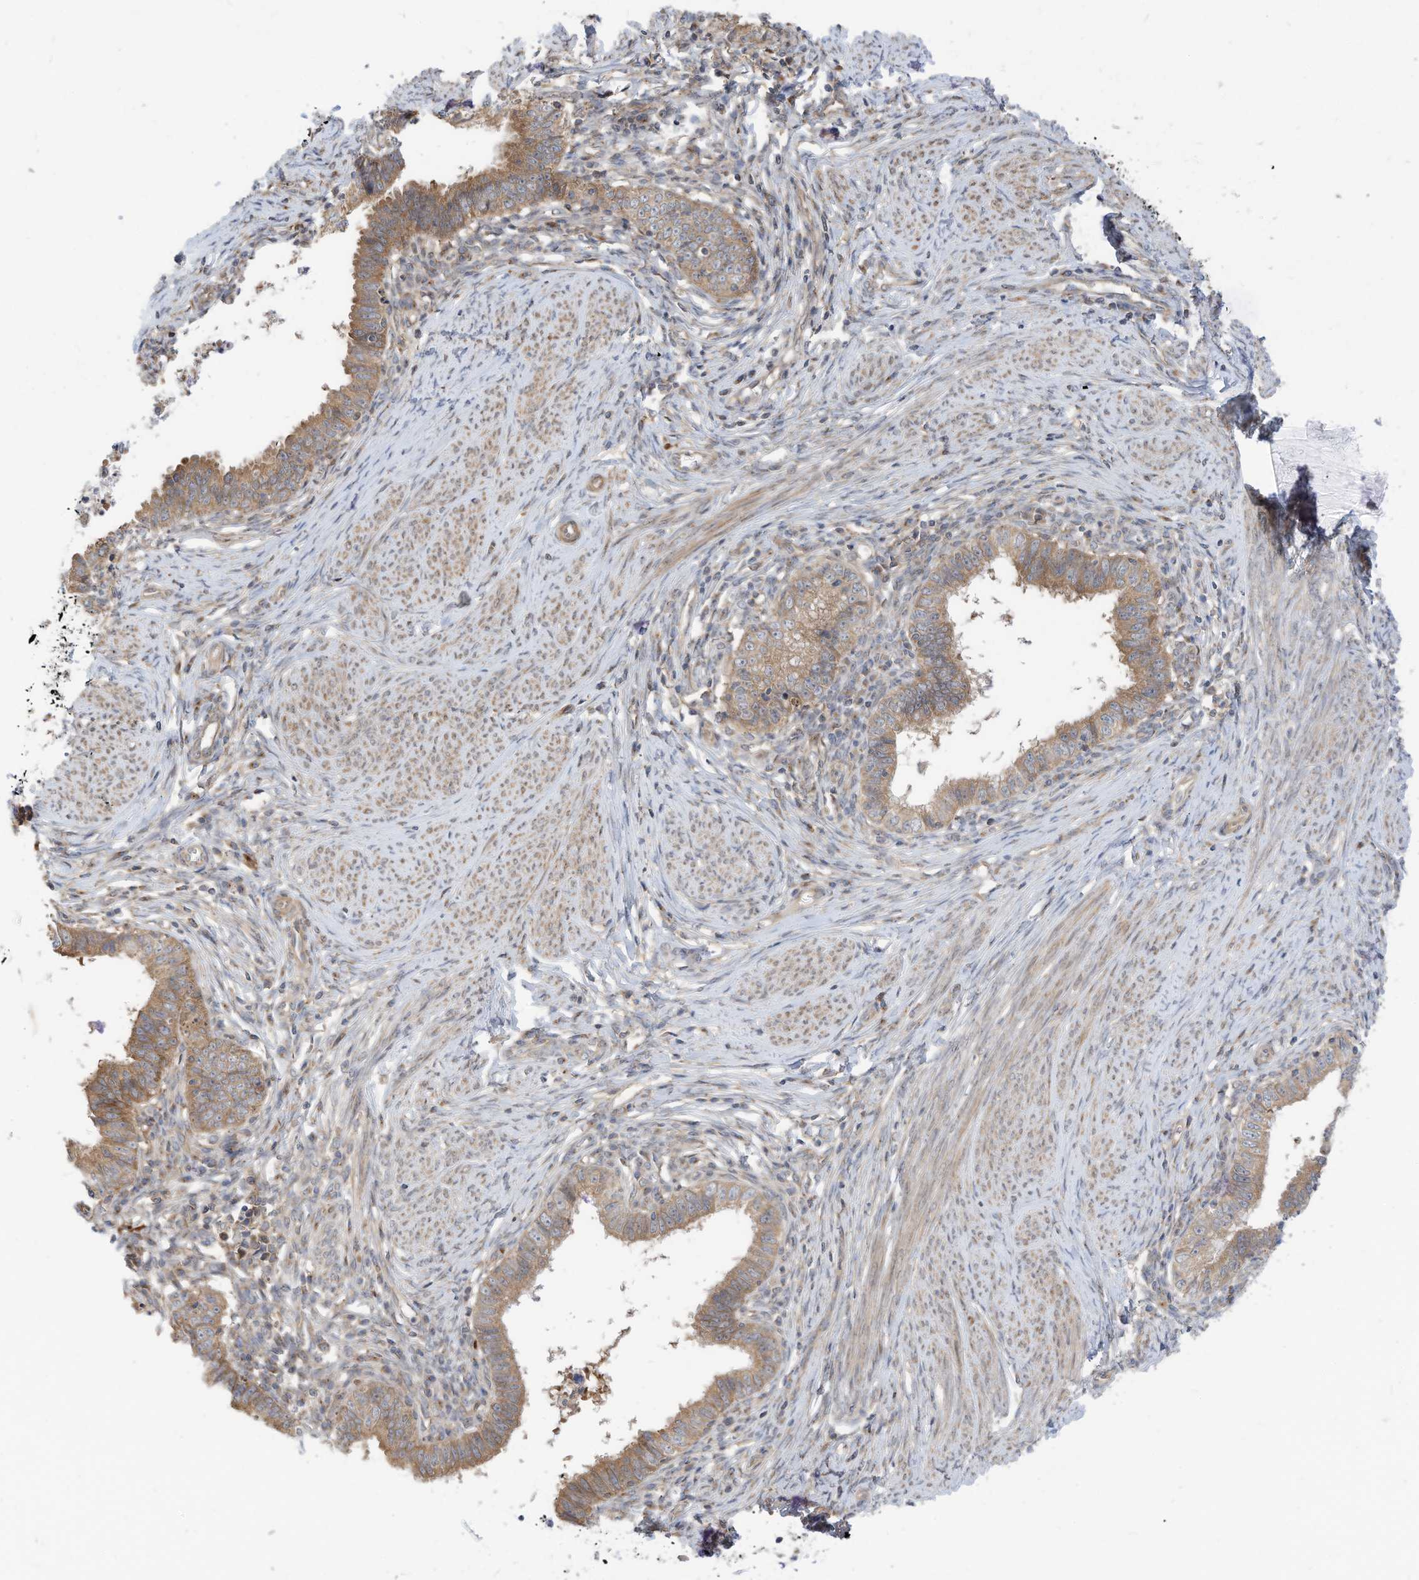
{"staining": {"intensity": "moderate", "quantity": ">75%", "location": "cytoplasmic/membranous"}, "tissue": "cervical cancer", "cell_type": "Tumor cells", "image_type": "cancer", "snomed": [{"axis": "morphology", "description": "Adenocarcinoma, NOS"}, {"axis": "topography", "description": "Cervix"}], "caption": "The image shows a brown stain indicating the presence of a protein in the cytoplasmic/membranous of tumor cells in adenocarcinoma (cervical). (IHC, brightfield microscopy, high magnification).", "gene": "OFD1", "patient": {"sex": "female", "age": 36}}